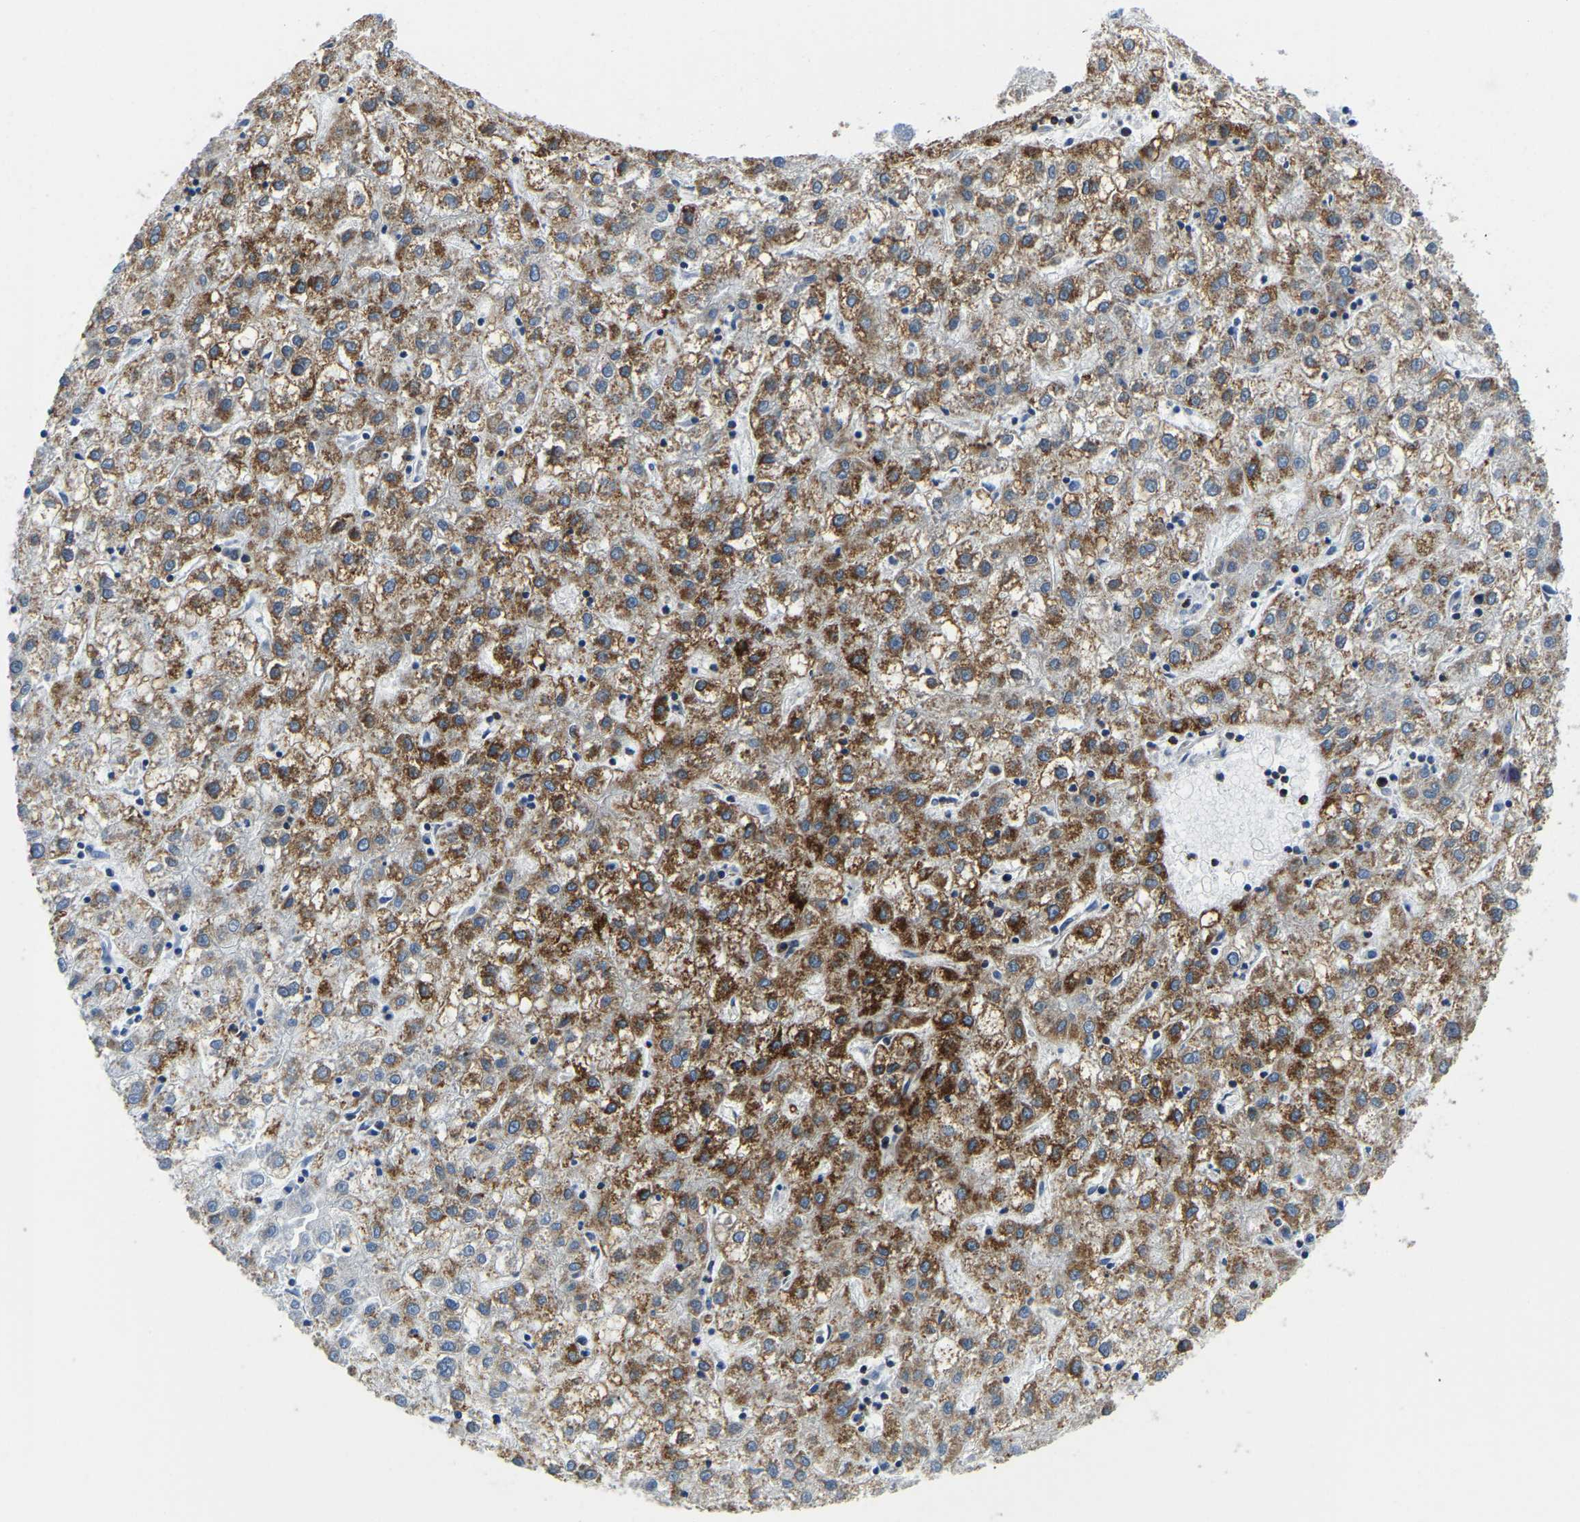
{"staining": {"intensity": "strong", "quantity": "25%-75%", "location": "cytoplasmic/membranous"}, "tissue": "liver cancer", "cell_type": "Tumor cells", "image_type": "cancer", "snomed": [{"axis": "morphology", "description": "Carcinoma, Hepatocellular, NOS"}, {"axis": "topography", "description": "Liver"}], "caption": "There is high levels of strong cytoplasmic/membranous staining in tumor cells of hepatocellular carcinoma (liver), as demonstrated by immunohistochemical staining (brown color).", "gene": "SFXN1", "patient": {"sex": "male", "age": 72}}